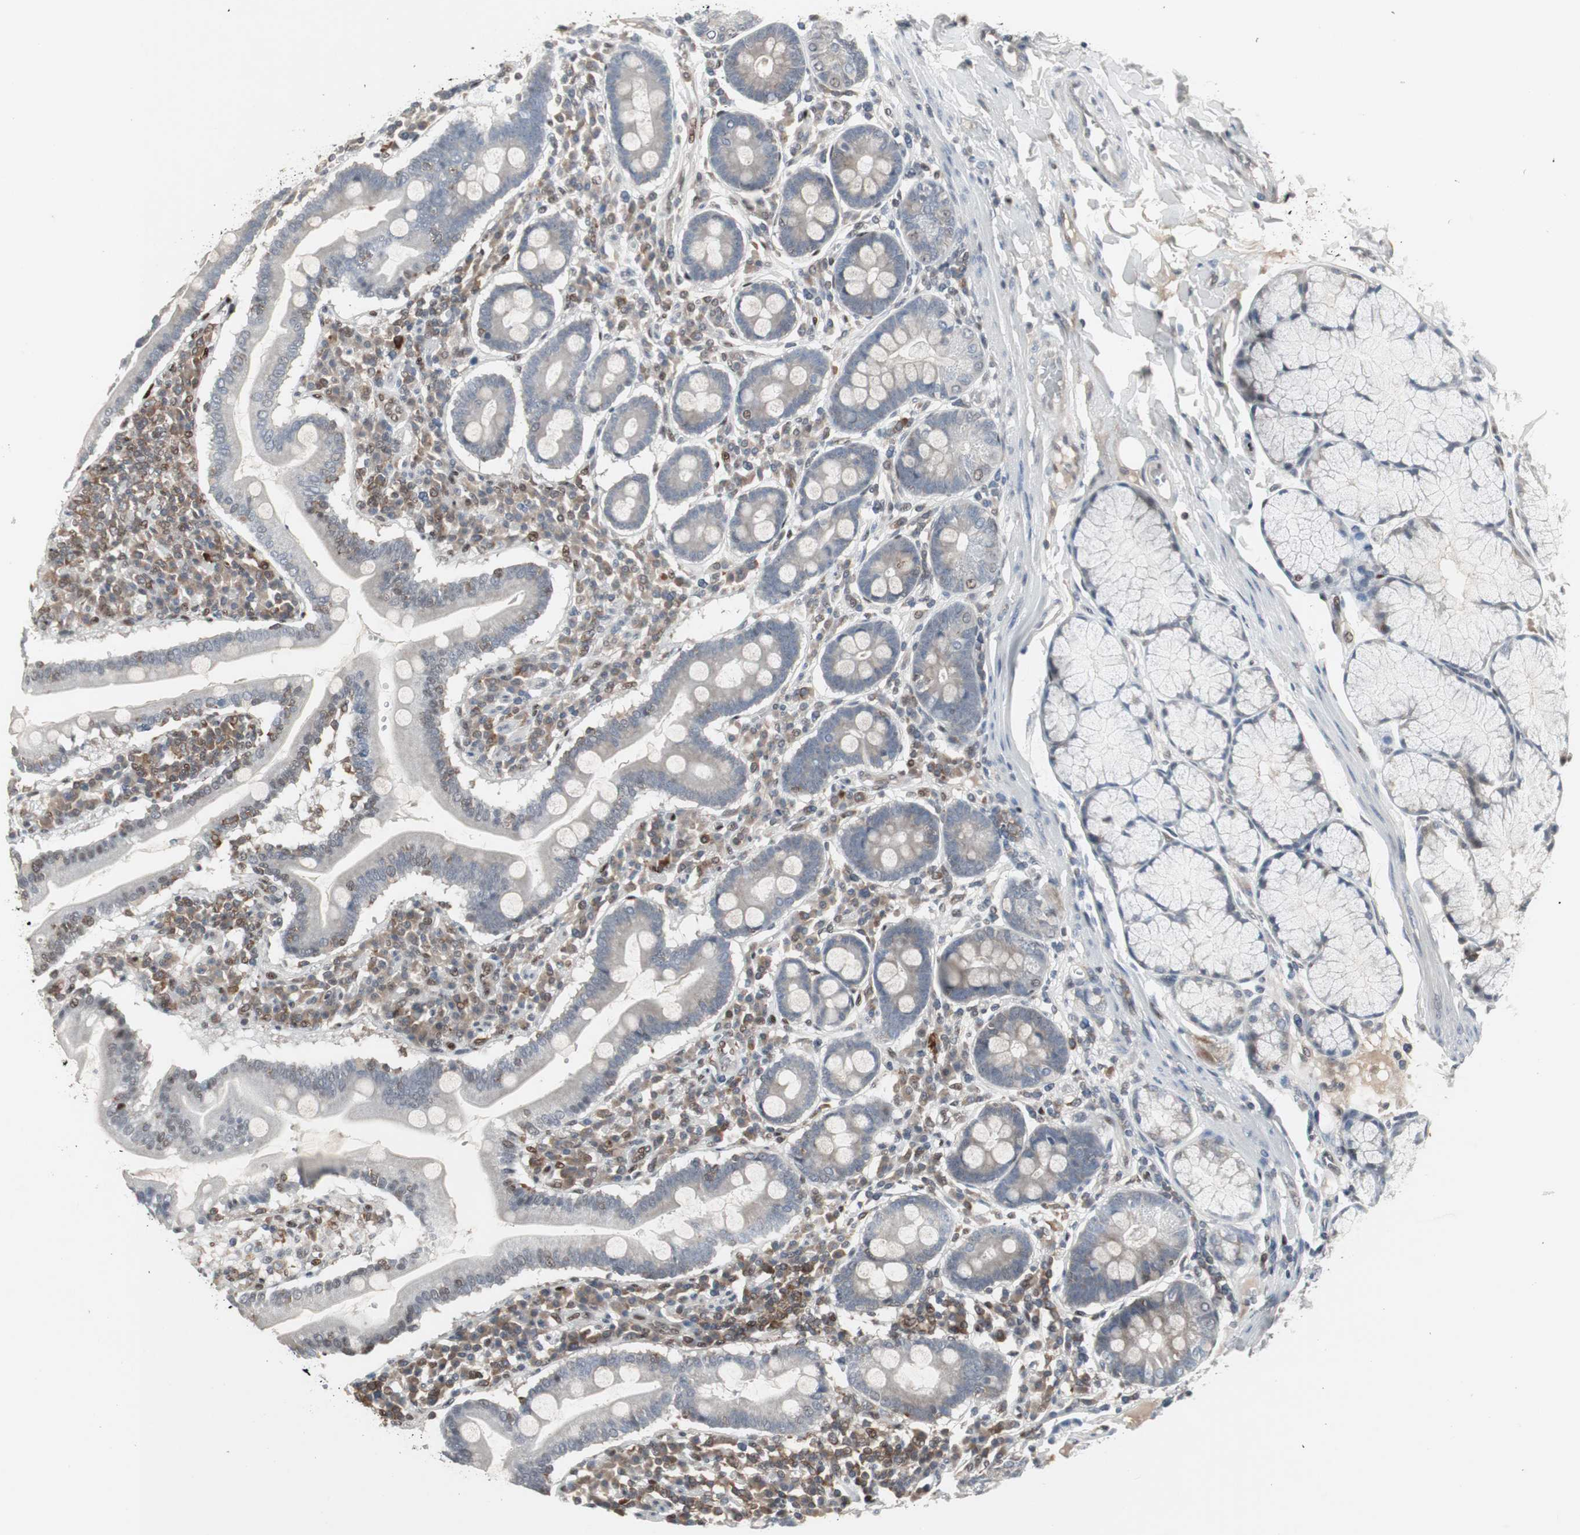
{"staining": {"intensity": "moderate", "quantity": "<25%", "location": "nuclear"}, "tissue": "duodenum", "cell_type": "Glandular cells", "image_type": "normal", "snomed": [{"axis": "morphology", "description": "Normal tissue, NOS"}, {"axis": "topography", "description": "Duodenum"}], "caption": "Moderate nuclear protein expression is identified in approximately <25% of glandular cells in duodenum. Using DAB (brown) and hematoxylin (blue) stains, captured at high magnification using brightfield microscopy.", "gene": "GRK2", "patient": {"sex": "male", "age": 50}}